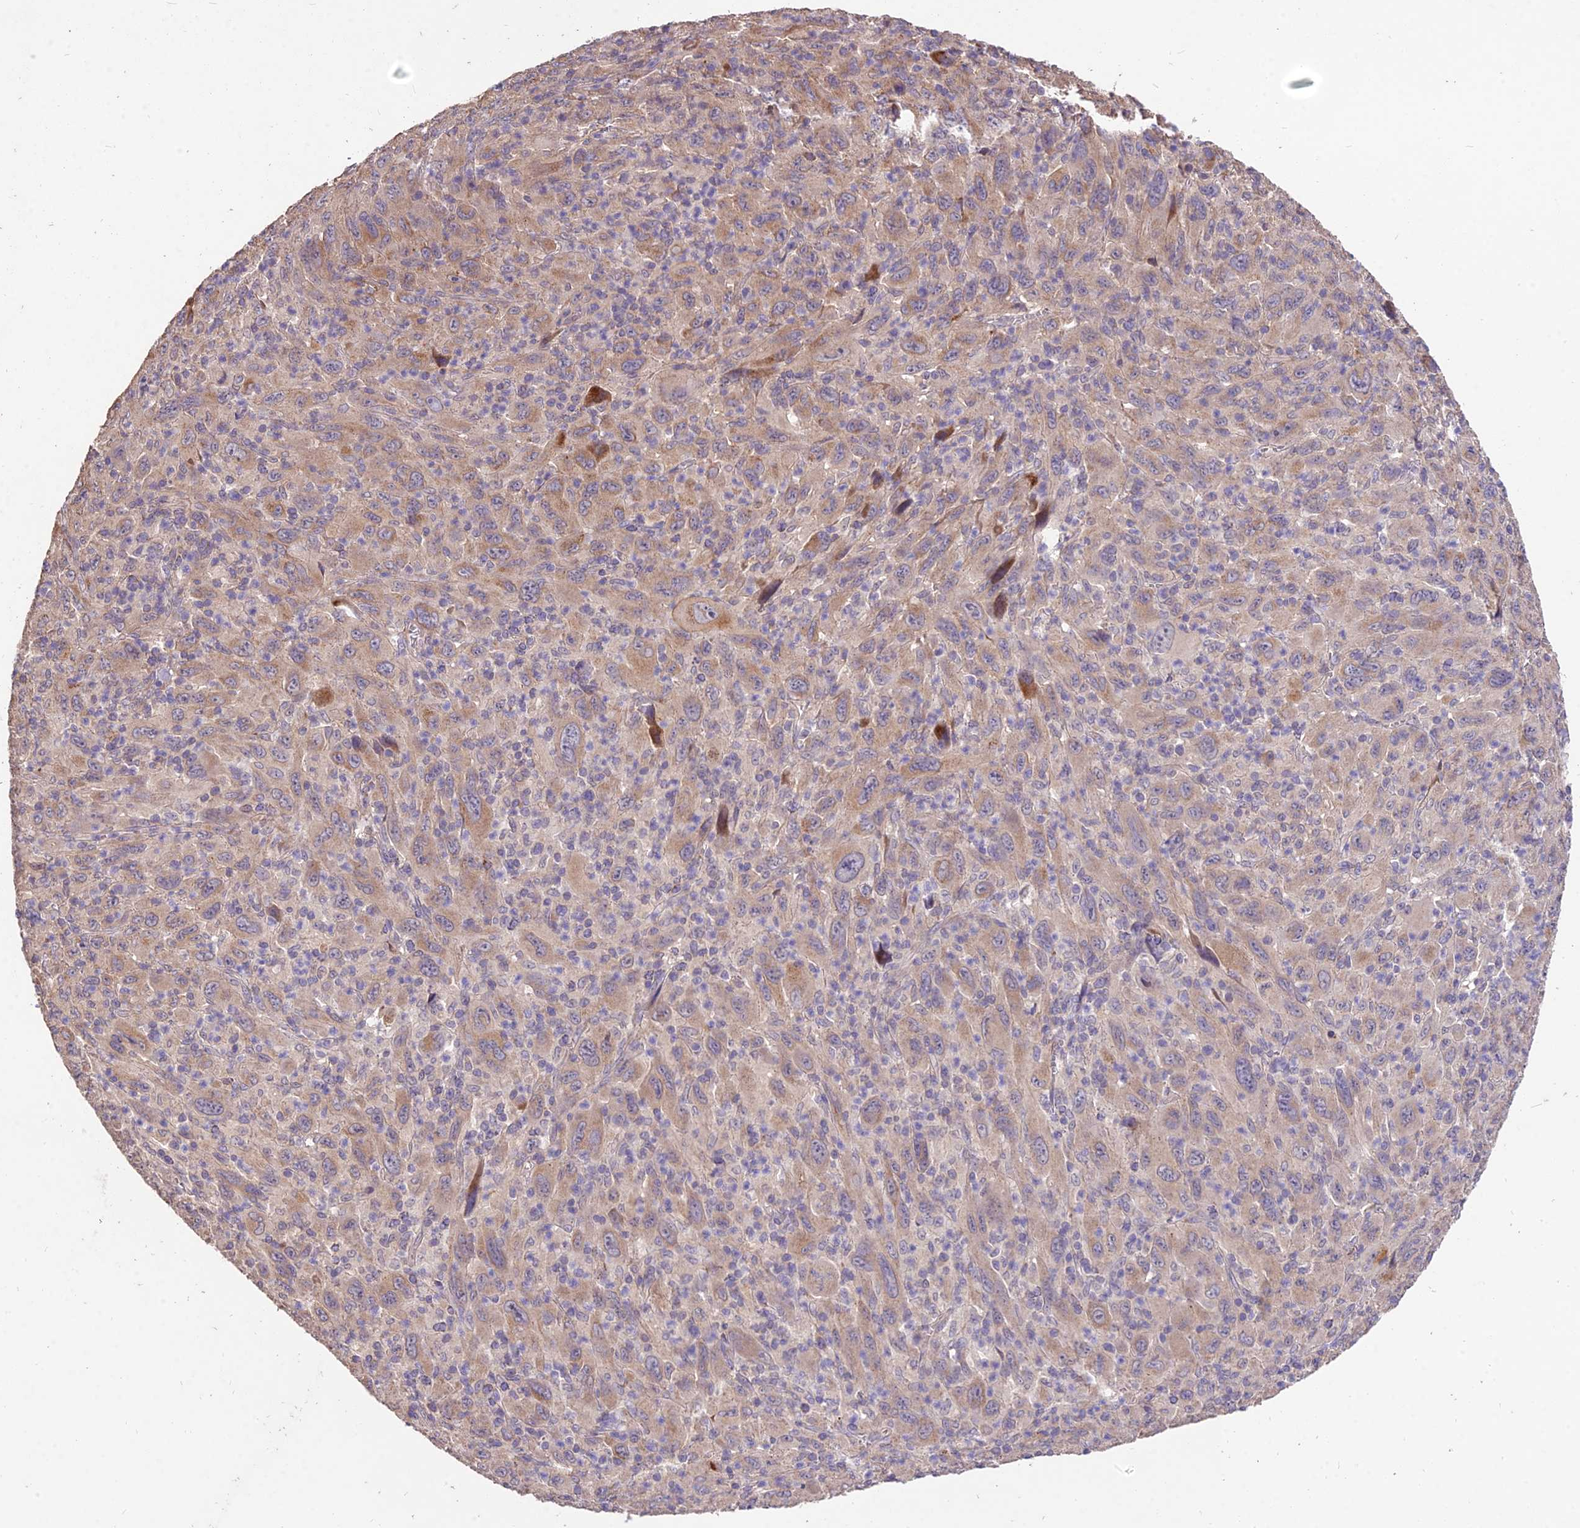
{"staining": {"intensity": "weak", "quantity": ">75%", "location": "cytoplasmic/membranous"}, "tissue": "melanoma", "cell_type": "Tumor cells", "image_type": "cancer", "snomed": [{"axis": "morphology", "description": "Malignant melanoma, Metastatic site"}, {"axis": "topography", "description": "Skin"}], "caption": "IHC staining of melanoma, which shows low levels of weak cytoplasmic/membranous positivity in approximately >75% of tumor cells indicating weak cytoplasmic/membranous protein positivity. The staining was performed using DAB (brown) for protein detection and nuclei were counterstained in hematoxylin (blue).", "gene": "SDHD", "patient": {"sex": "female", "age": 56}}